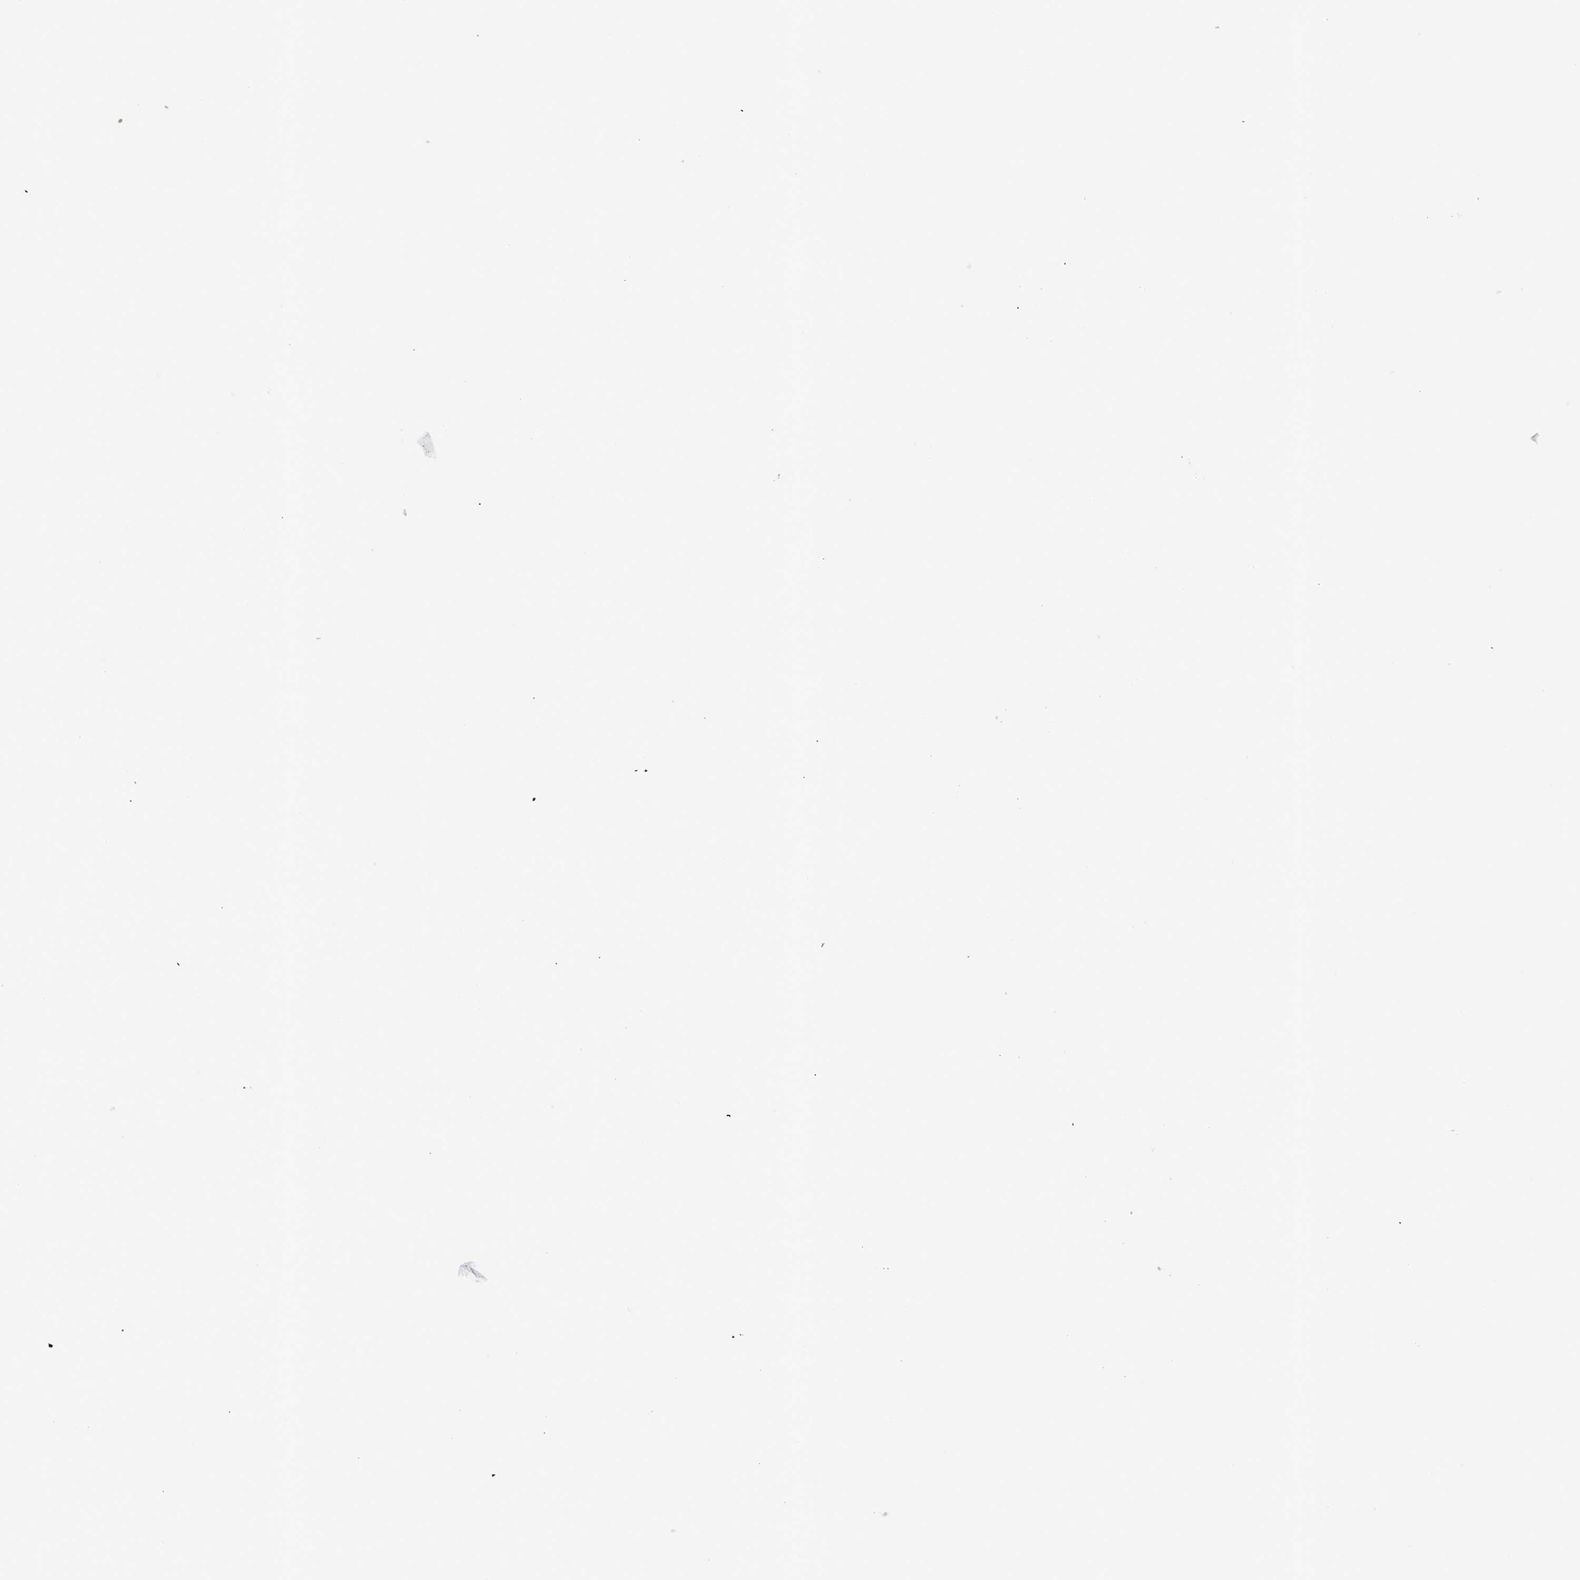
{"staining": {"intensity": "moderate", "quantity": "<25%", "location": "cytoplasmic/membranous"}, "tissue": "stomach cancer", "cell_type": "Tumor cells", "image_type": "cancer", "snomed": [{"axis": "morphology", "description": "Adenocarcinoma, NOS"}, {"axis": "topography", "description": "Stomach"}], "caption": "IHC (DAB) staining of human adenocarcinoma (stomach) demonstrates moderate cytoplasmic/membranous protein staining in about <25% of tumor cells. The staining was performed using DAB (3,3'-diaminobenzidine), with brown indicating positive protein expression. Nuclei are stained blue with hematoxylin.", "gene": "CFI", "patient": {"sex": "female", "age": 75}}